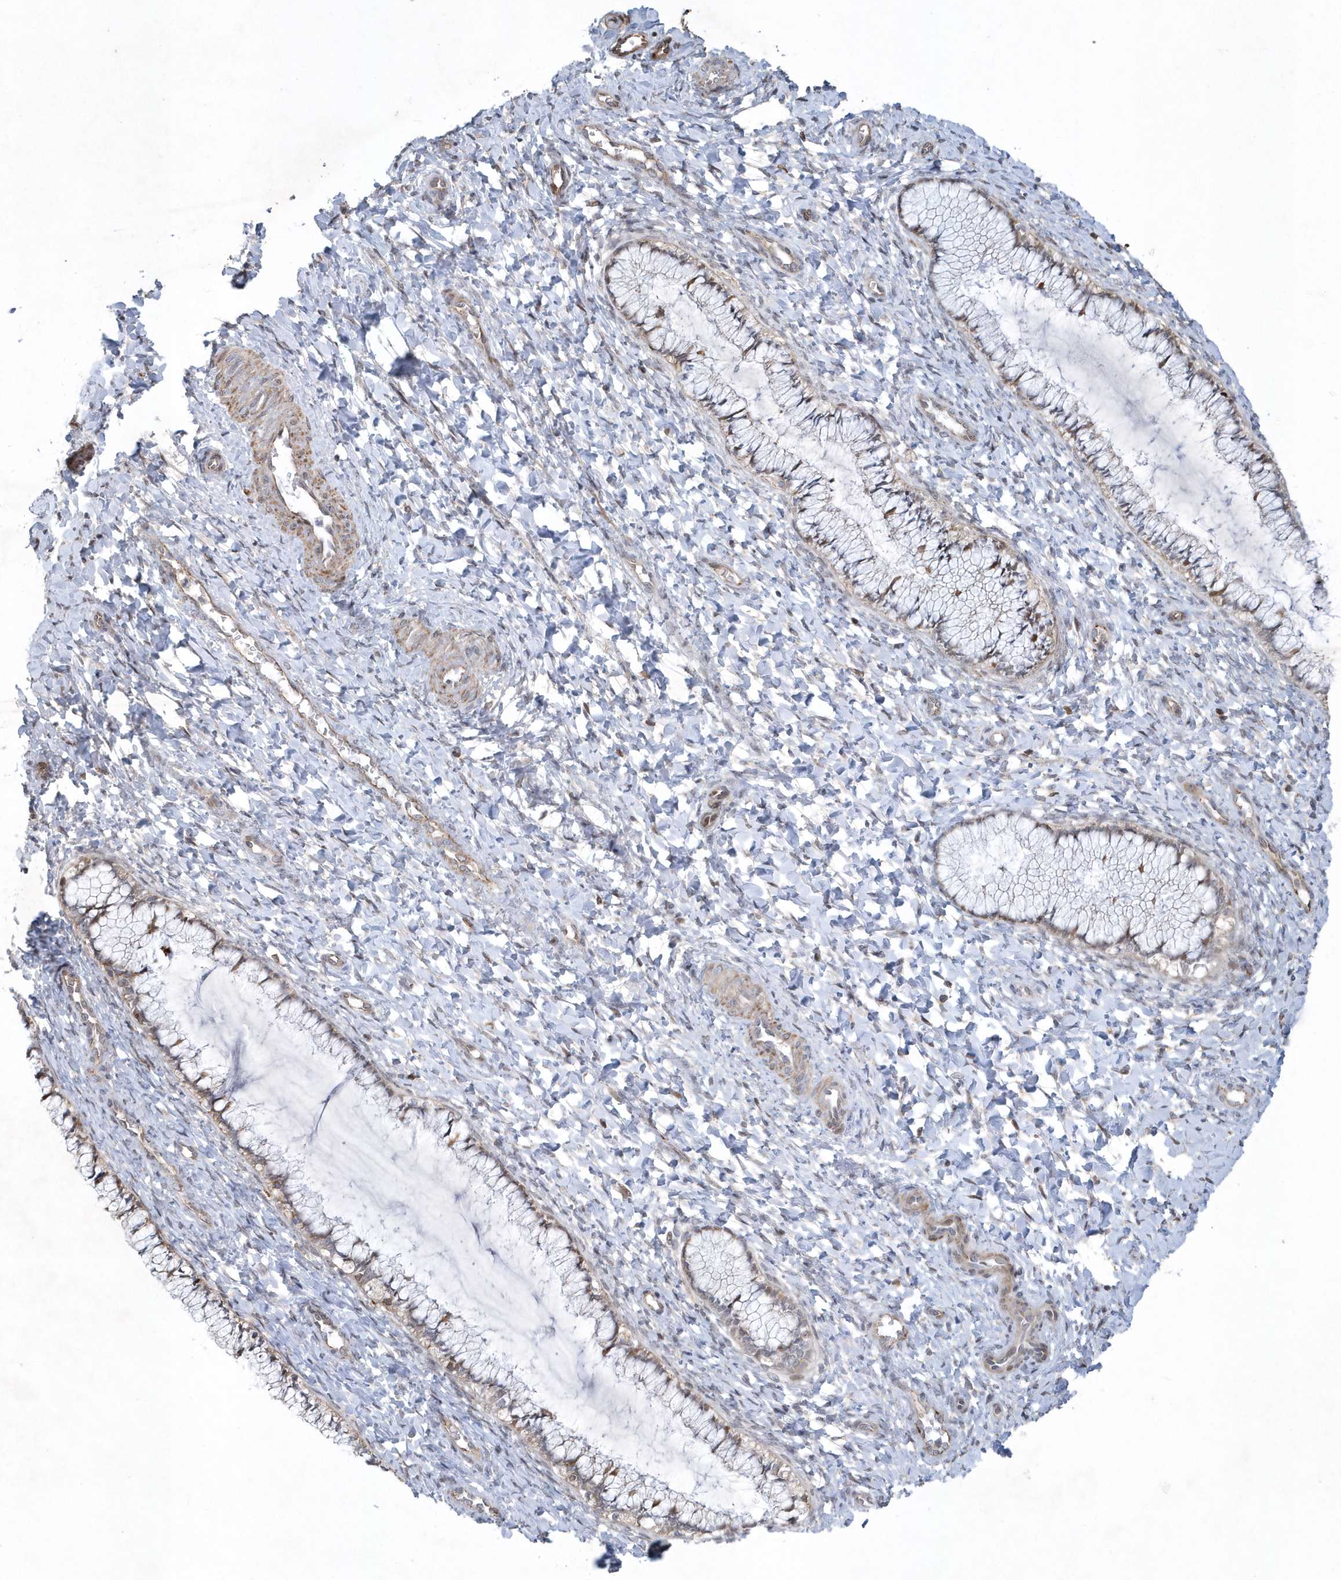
{"staining": {"intensity": "weak", "quantity": "25%-75%", "location": "cytoplasmic/membranous"}, "tissue": "cervix", "cell_type": "Glandular cells", "image_type": "normal", "snomed": [{"axis": "morphology", "description": "Normal tissue, NOS"}, {"axis": "morphology", "description": "Adenocarcinoma, NOS"}, {"axis": "topography", "description": "Cervix"}], "caption": "Immunohistochemical staining of unremarkable cervix demonstrates weak cytoplasmic/membranous protein staining in approximately 25%-75% of glandular cells.", "gene": "N4BP2", "patient": {"sex": "female", "age": 29}}